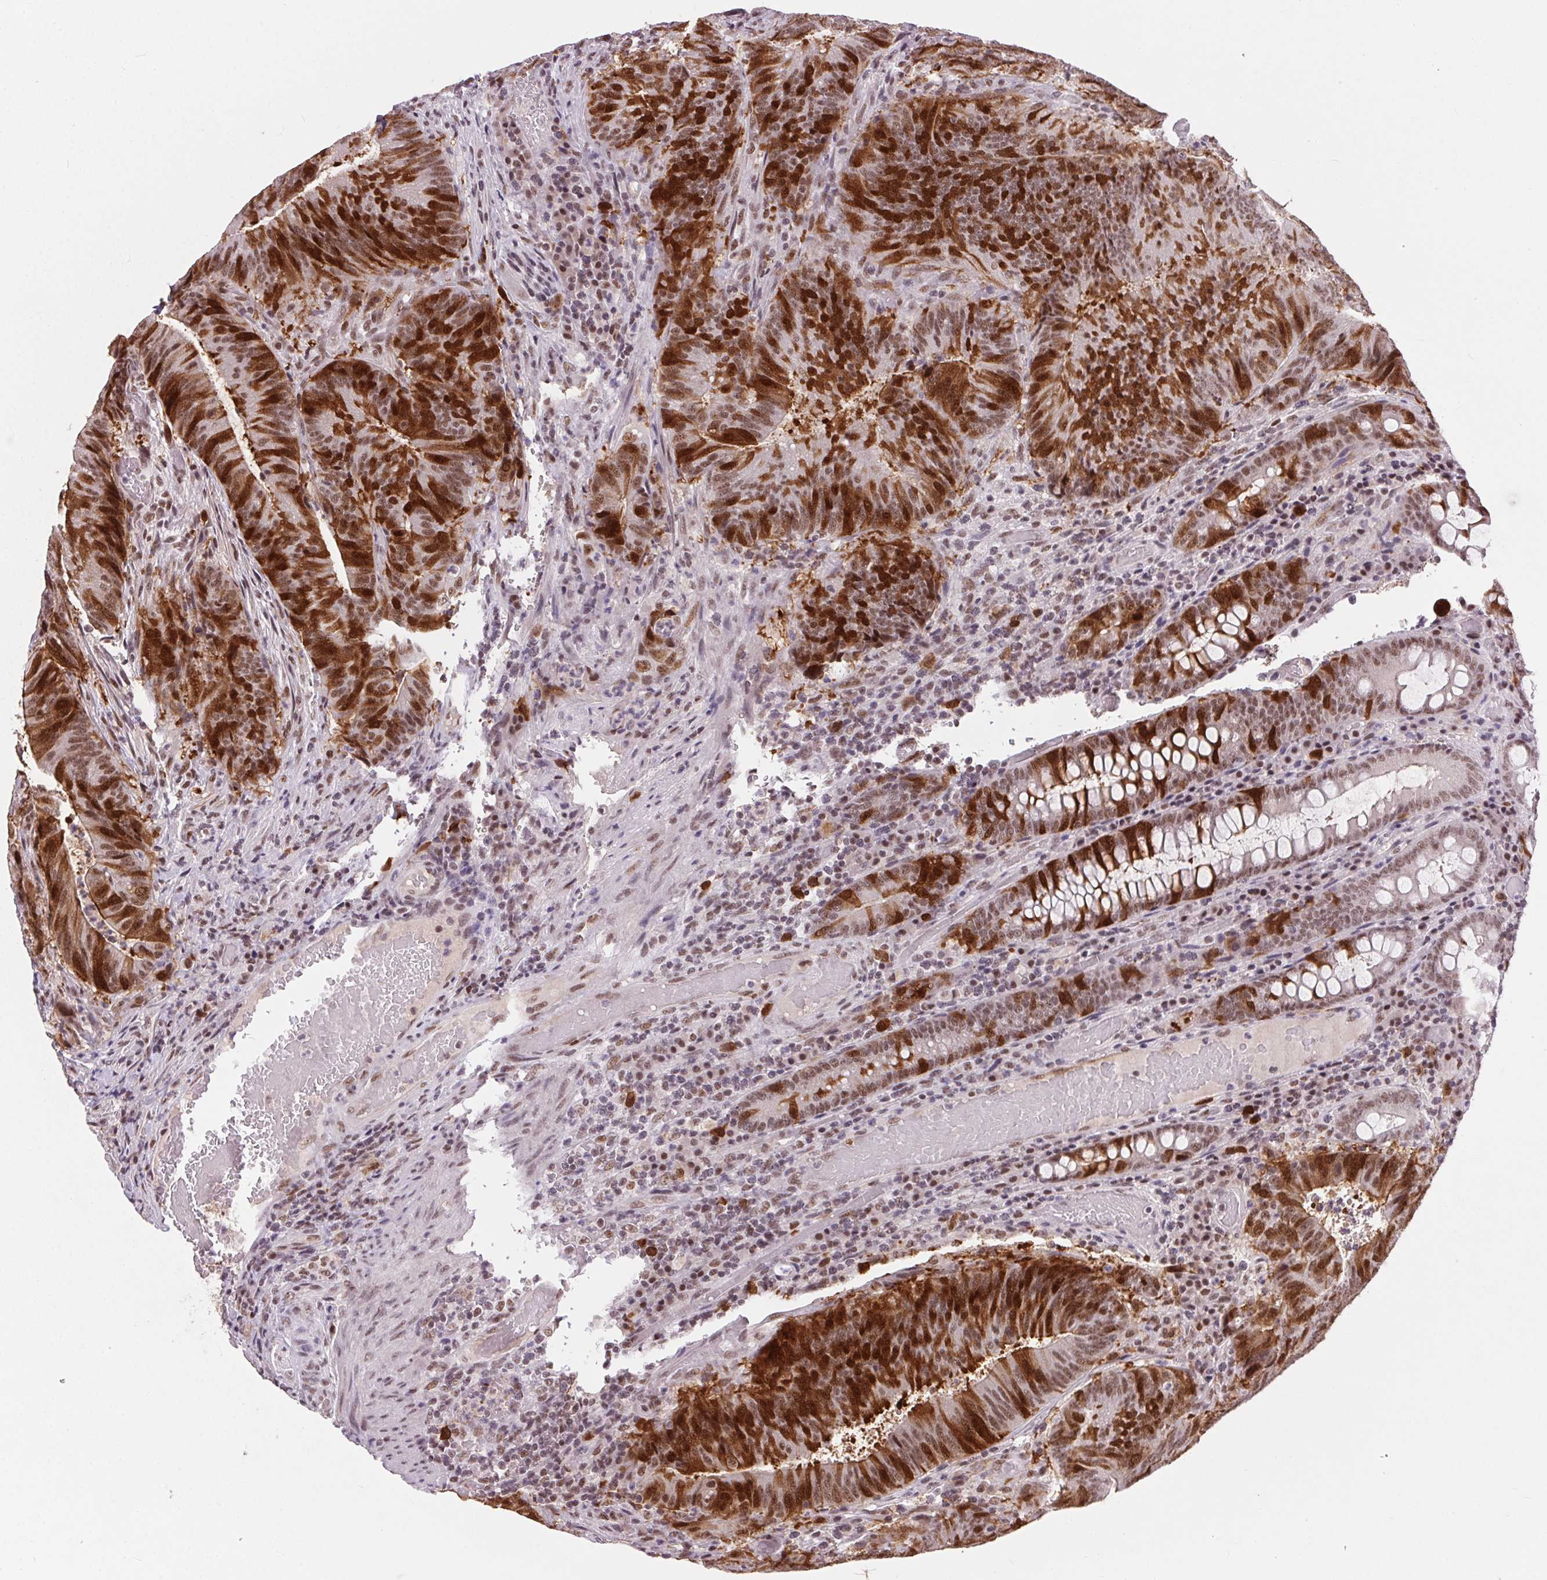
{"staining": {"intensity": "strong", "quantity": "25%-75%", "location": "cytoplasmic/membranous,nuclear"}, "tissue": "colorectal cancer", "cell_type": "Tumor cells", "image_type": "cancer", "snomed": [{"axis": "morphology", "description": "Adenocarcinoma, NOS"}, {"axis": "topography", "description": "Colon"}], "caption": "A high-resolution micrograph shows immunohistochemistry staining of colorectal cancer, which exhibits strong cytoplasmic/membranous and nuclear expression in about 25%-75% of tumor cells.", "gene": "CD2BP2", "patient": {"sex": "female", "age": 43}}